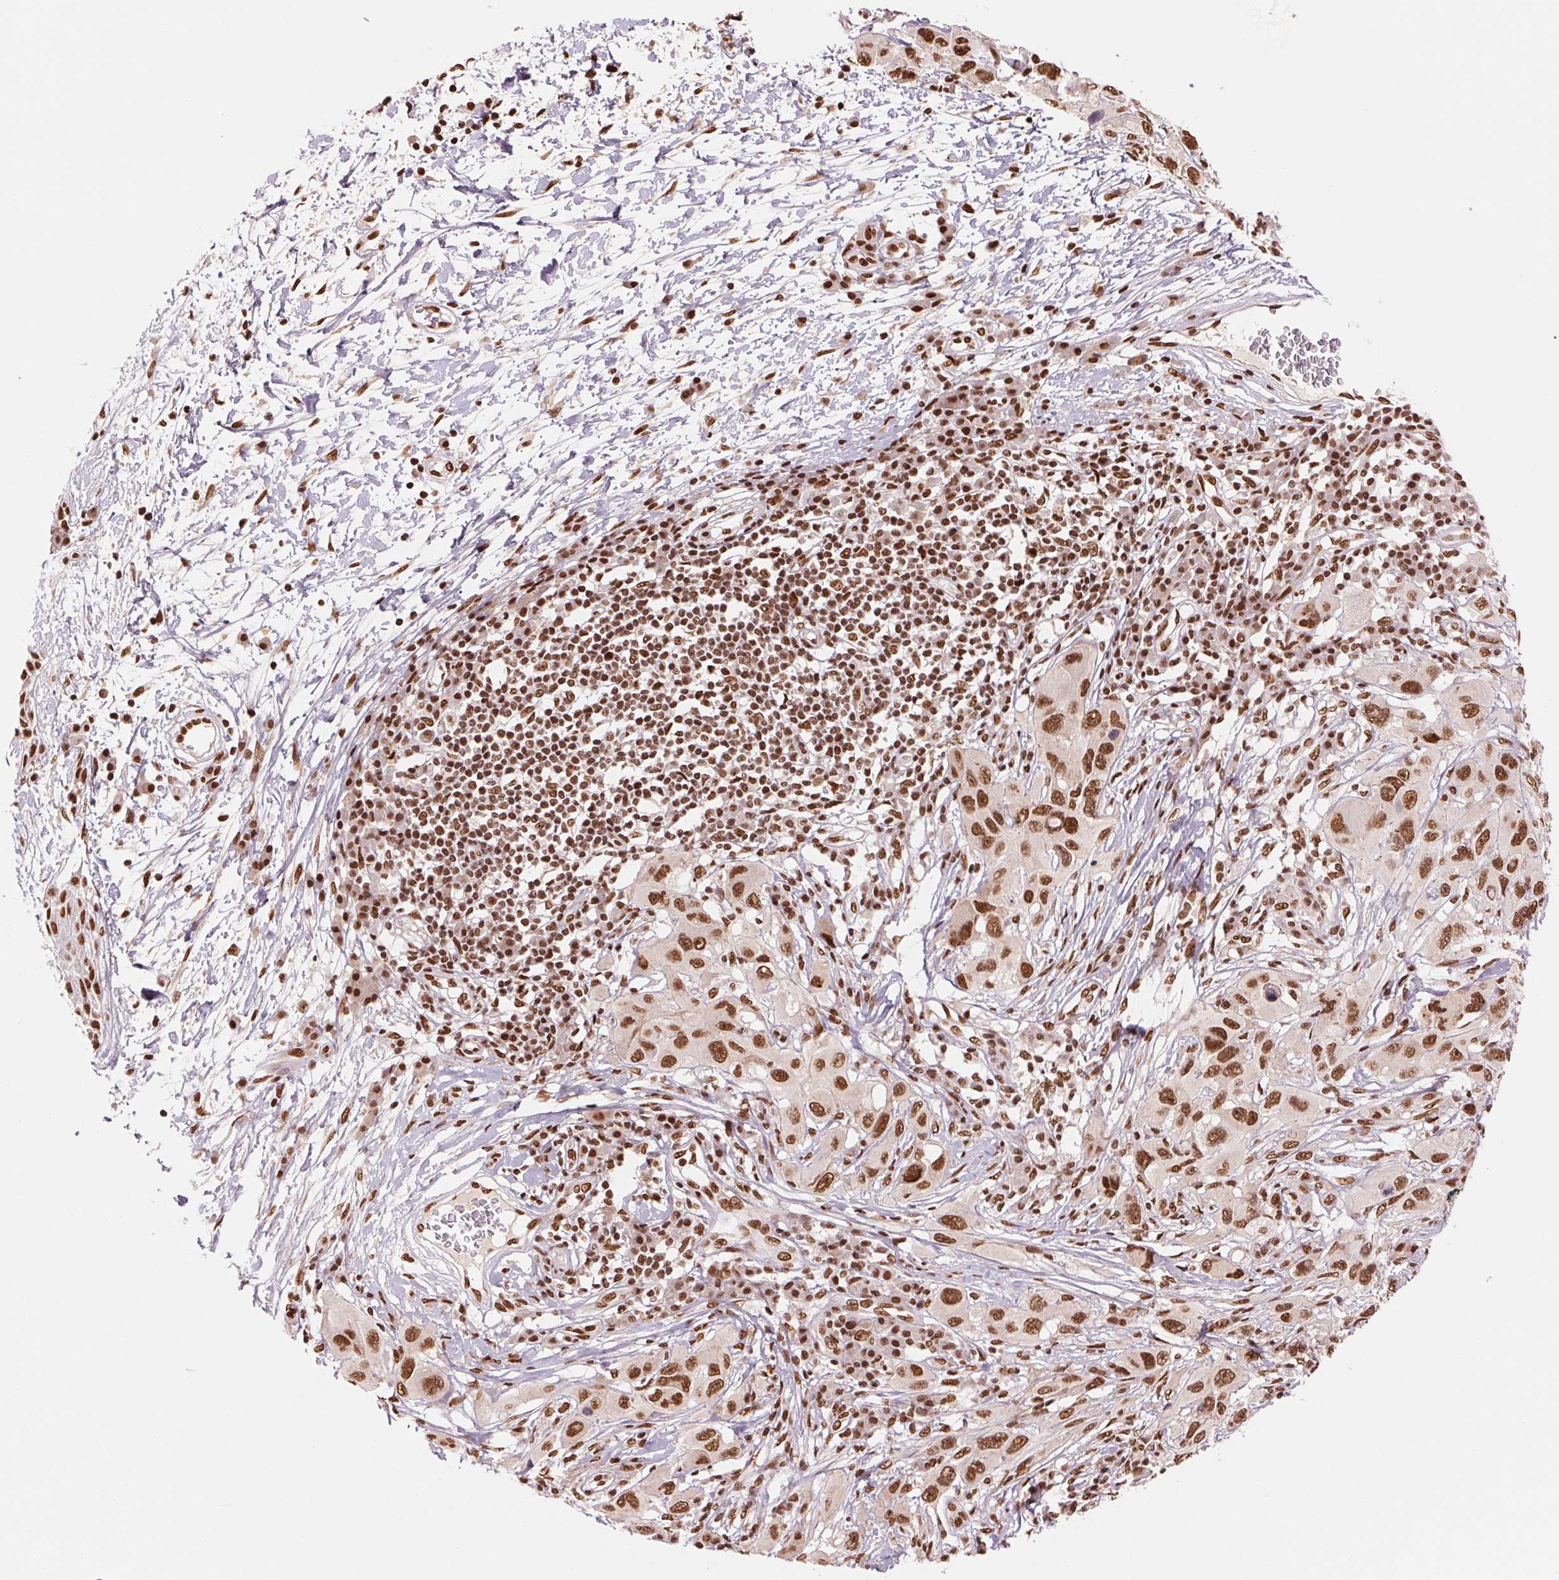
{"staining": {"intensity": "strong", "quantity": ">75%", "location": "nuclear"}, "tissue": "melanoma", "cell_type": "Tumor cells", "image_type": "cancer", "snomed": [{"axis": "morphology", "description": "Malignant melanoma, NOS"}, {"axis": "topography", "description": "Skin"}], "caption": "DAB (3,3'-diaminobenzidine) immunohistochemical staining of human melanoma exhibits strong nuclear protein expression in about >75% of tumor cells.", "gene": "TTLL9", "patient": {"sex": "male", "age": 53}}